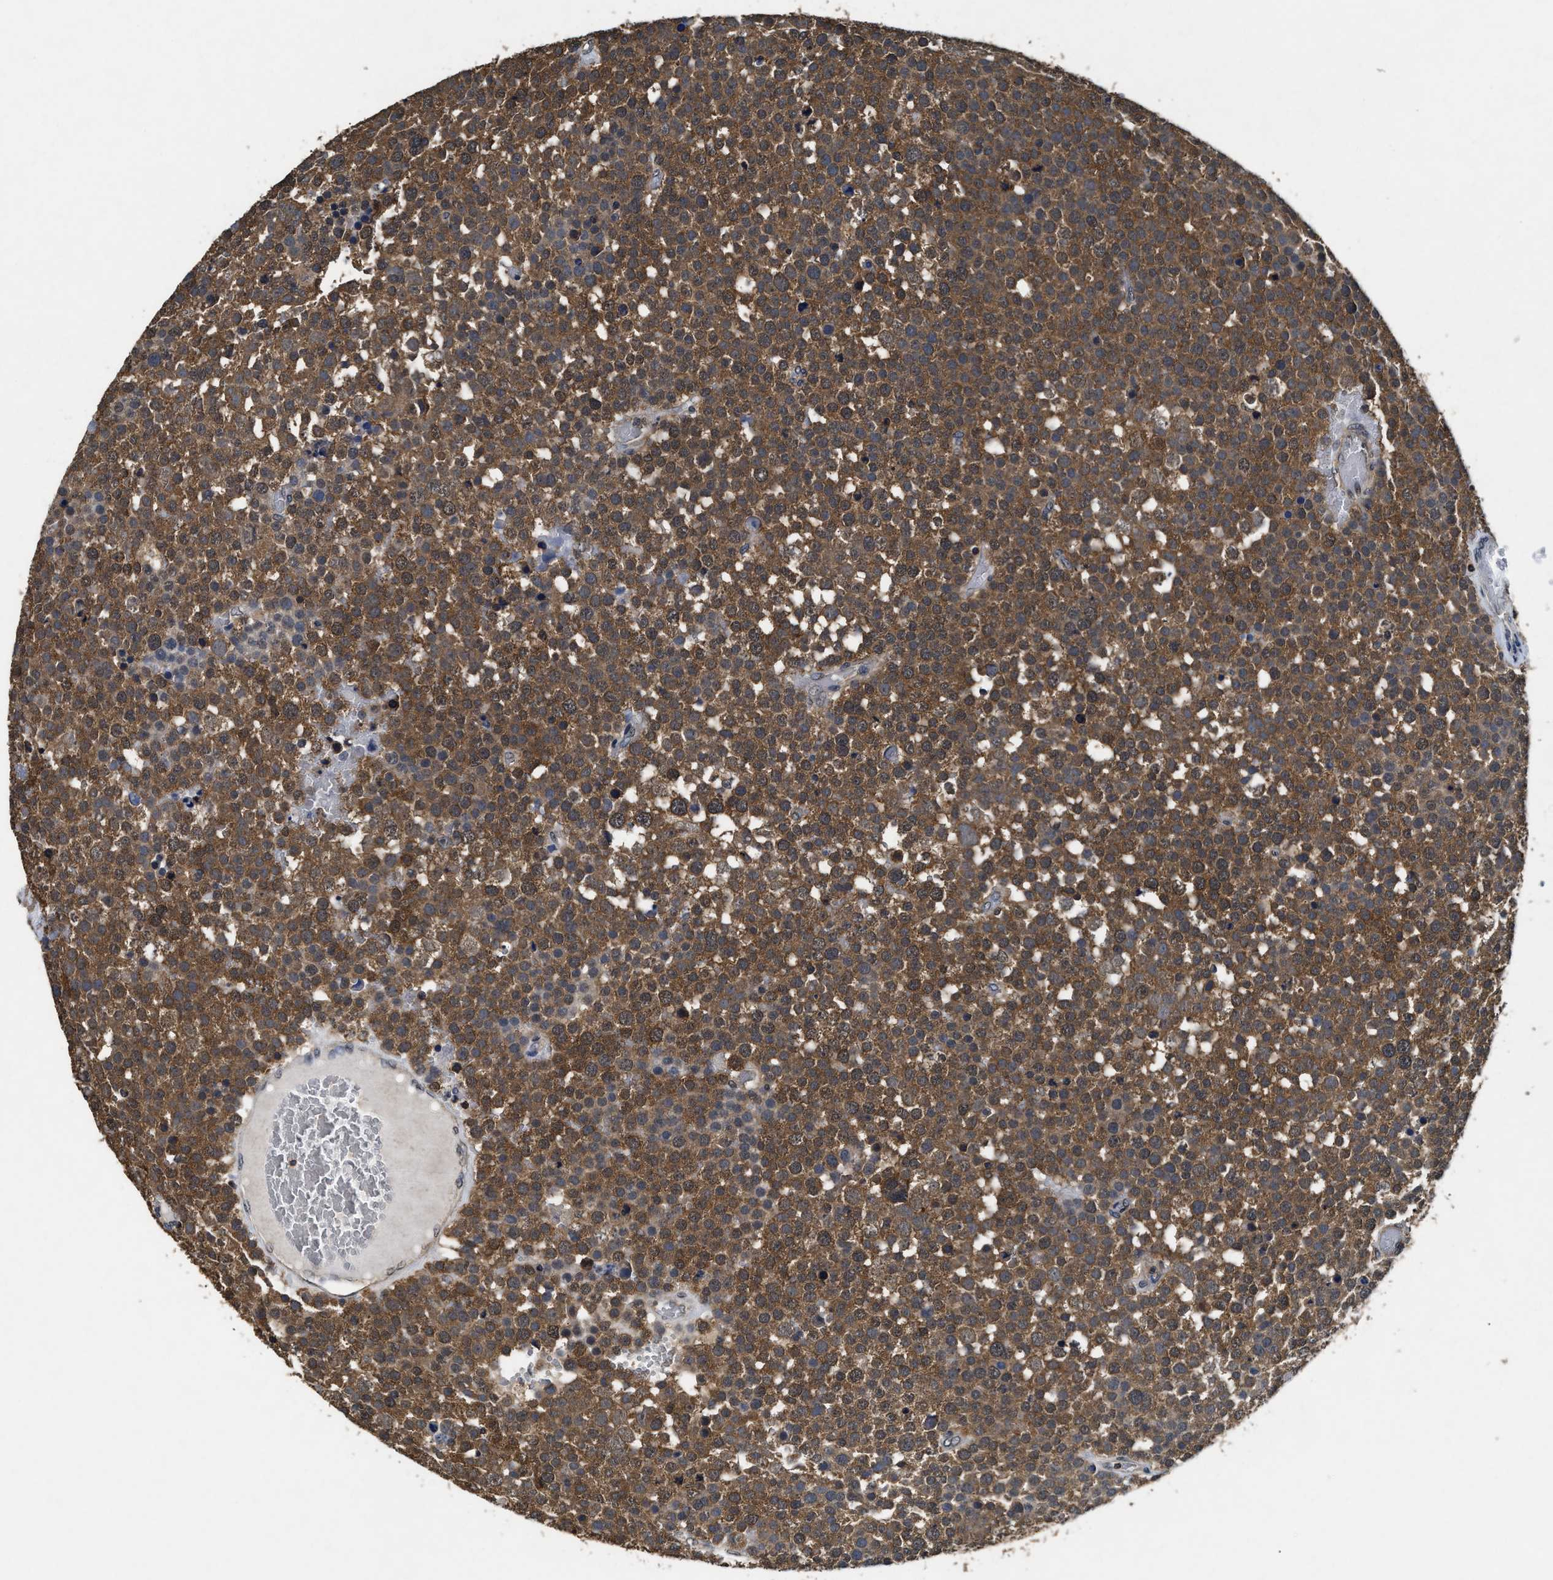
{"staining": {"intensity": "moderate", "quantity": ">75%", "location": "cytoplasmic/membranous"}, "tissue": "testis cancer", "cell_type": "Tumor cells", "image_type": "cancer", "snomed": [{"axis": "morphology", "description": "Seminoma, NOS"}, {"axis": "topography", "description": "Testis"}], "caption": "There is medium levels of moderate cytoplasmic/membranous staining in tumor cells of seminoma (testis), as demonstrated by immunohistochemical staining (brown color).", "gene": "ACAT2", "patient": {"sex": "male", "age": 71}}